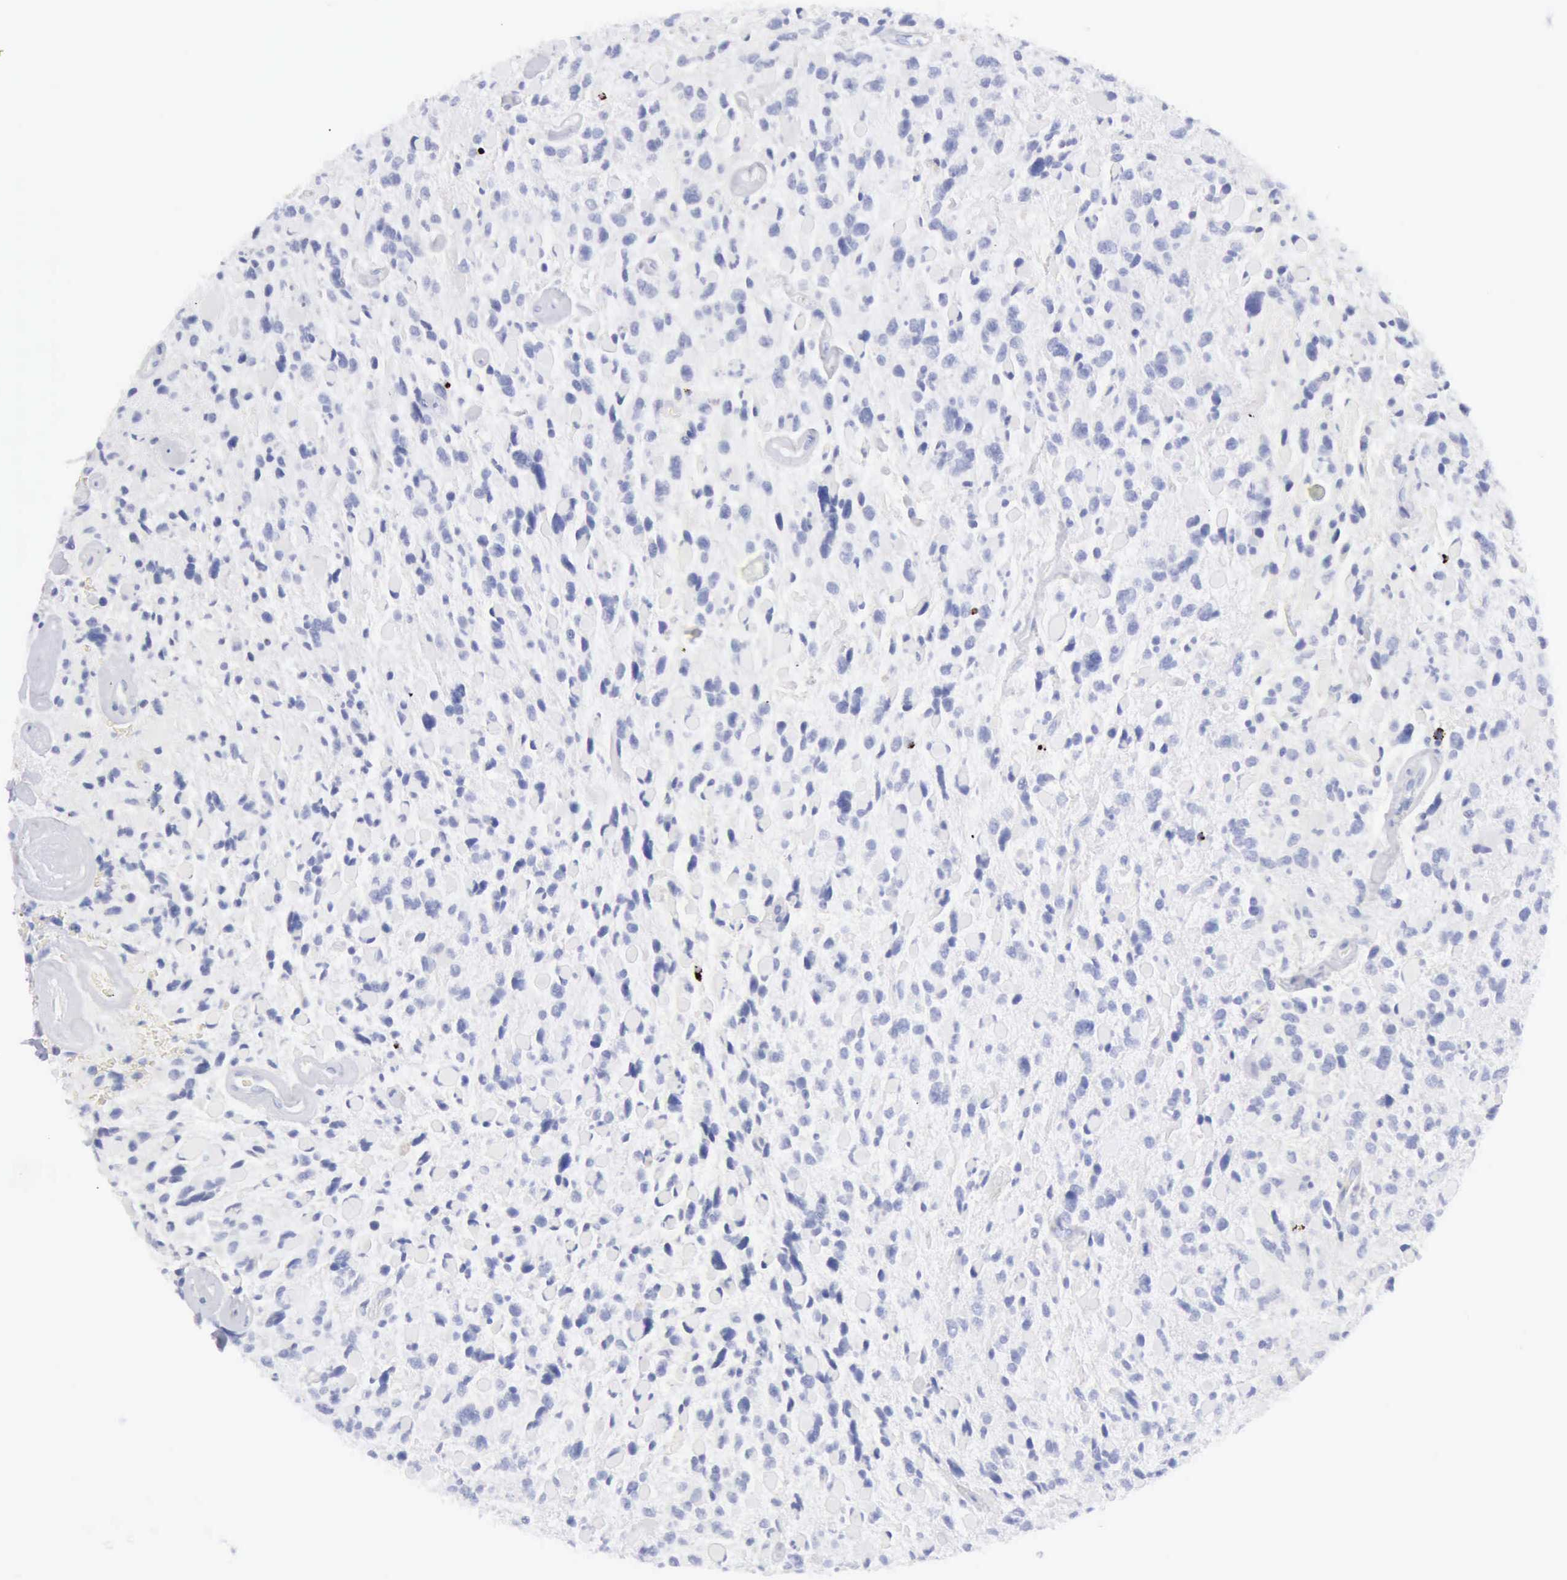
{"staining": {"intensity": "negative", "quantity": "none", "location": "none"}, "tissue": "glioma", "cell_type": "Tumor cells", "image_type": "cancer", "snomed": [{"axis": "morphology", "description": "Glioma, malignant, High grade"}, {"axis": "topography", "description": "Brain"}], "caption": "Tumor cells show no significant positivity in high-grade glioma (malignant).", "gene": "GZMB", "patient": {"sex": "female", "age": 37}}